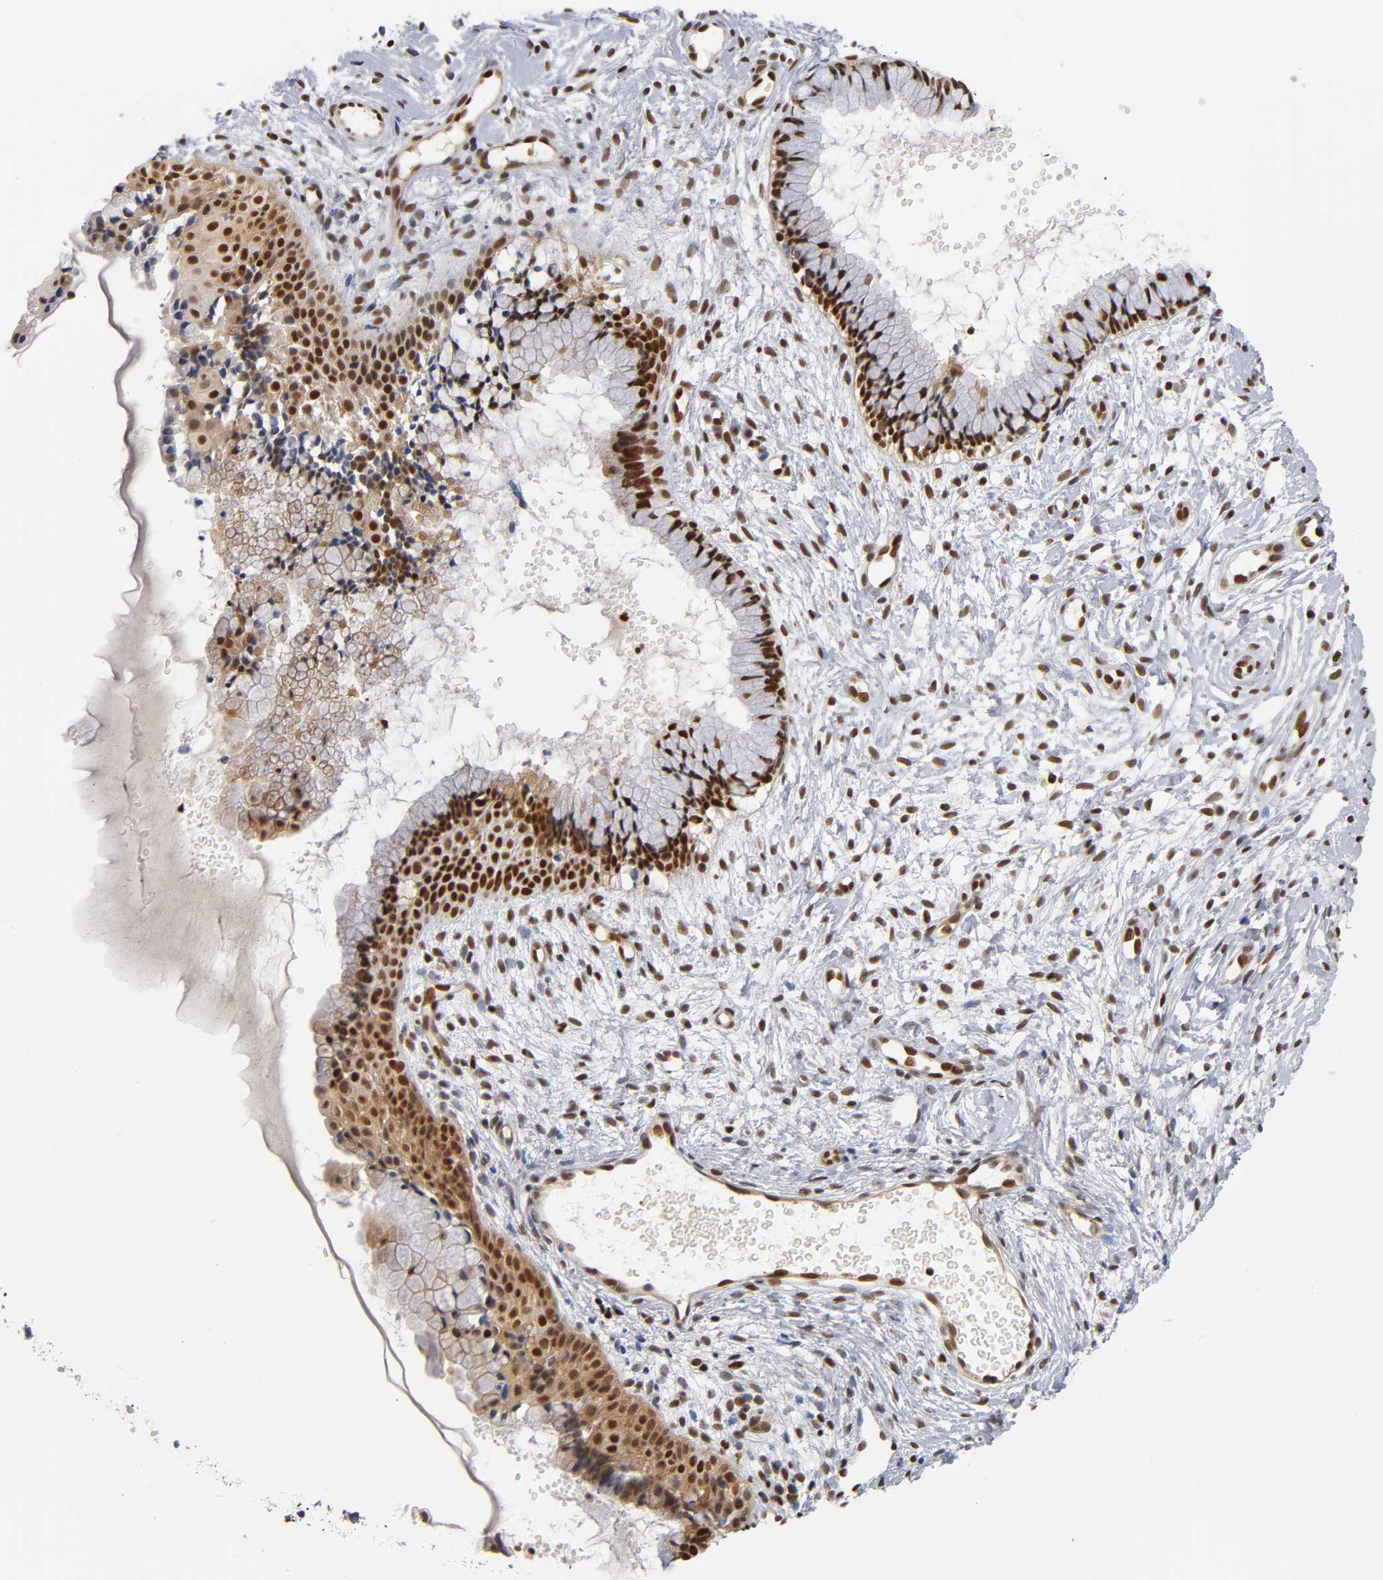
{"staining": {"intensity": "strong", "quantity": ">75%", "location": "nuclear"}, "tissue": "cervix", "cell_type": "Glandular cells", "image_type": "normal", "snomed": [{"axis": "morphology", "description": "Normal tissue, NOS"}, {"axis": "topography", "description": "Cervix"}], "caption": "High-magnification brightfield microscopy of benign cervix stained with DAB (3,3'-diaminobenzidine) (brown) and counterstained with hematoxylin (blue). glandular cells exhibit strong nuclear positivity is present in approximately>75% of cells.", "gene": "ILKAP", "patient": {"sex": "female", "age": 46}}